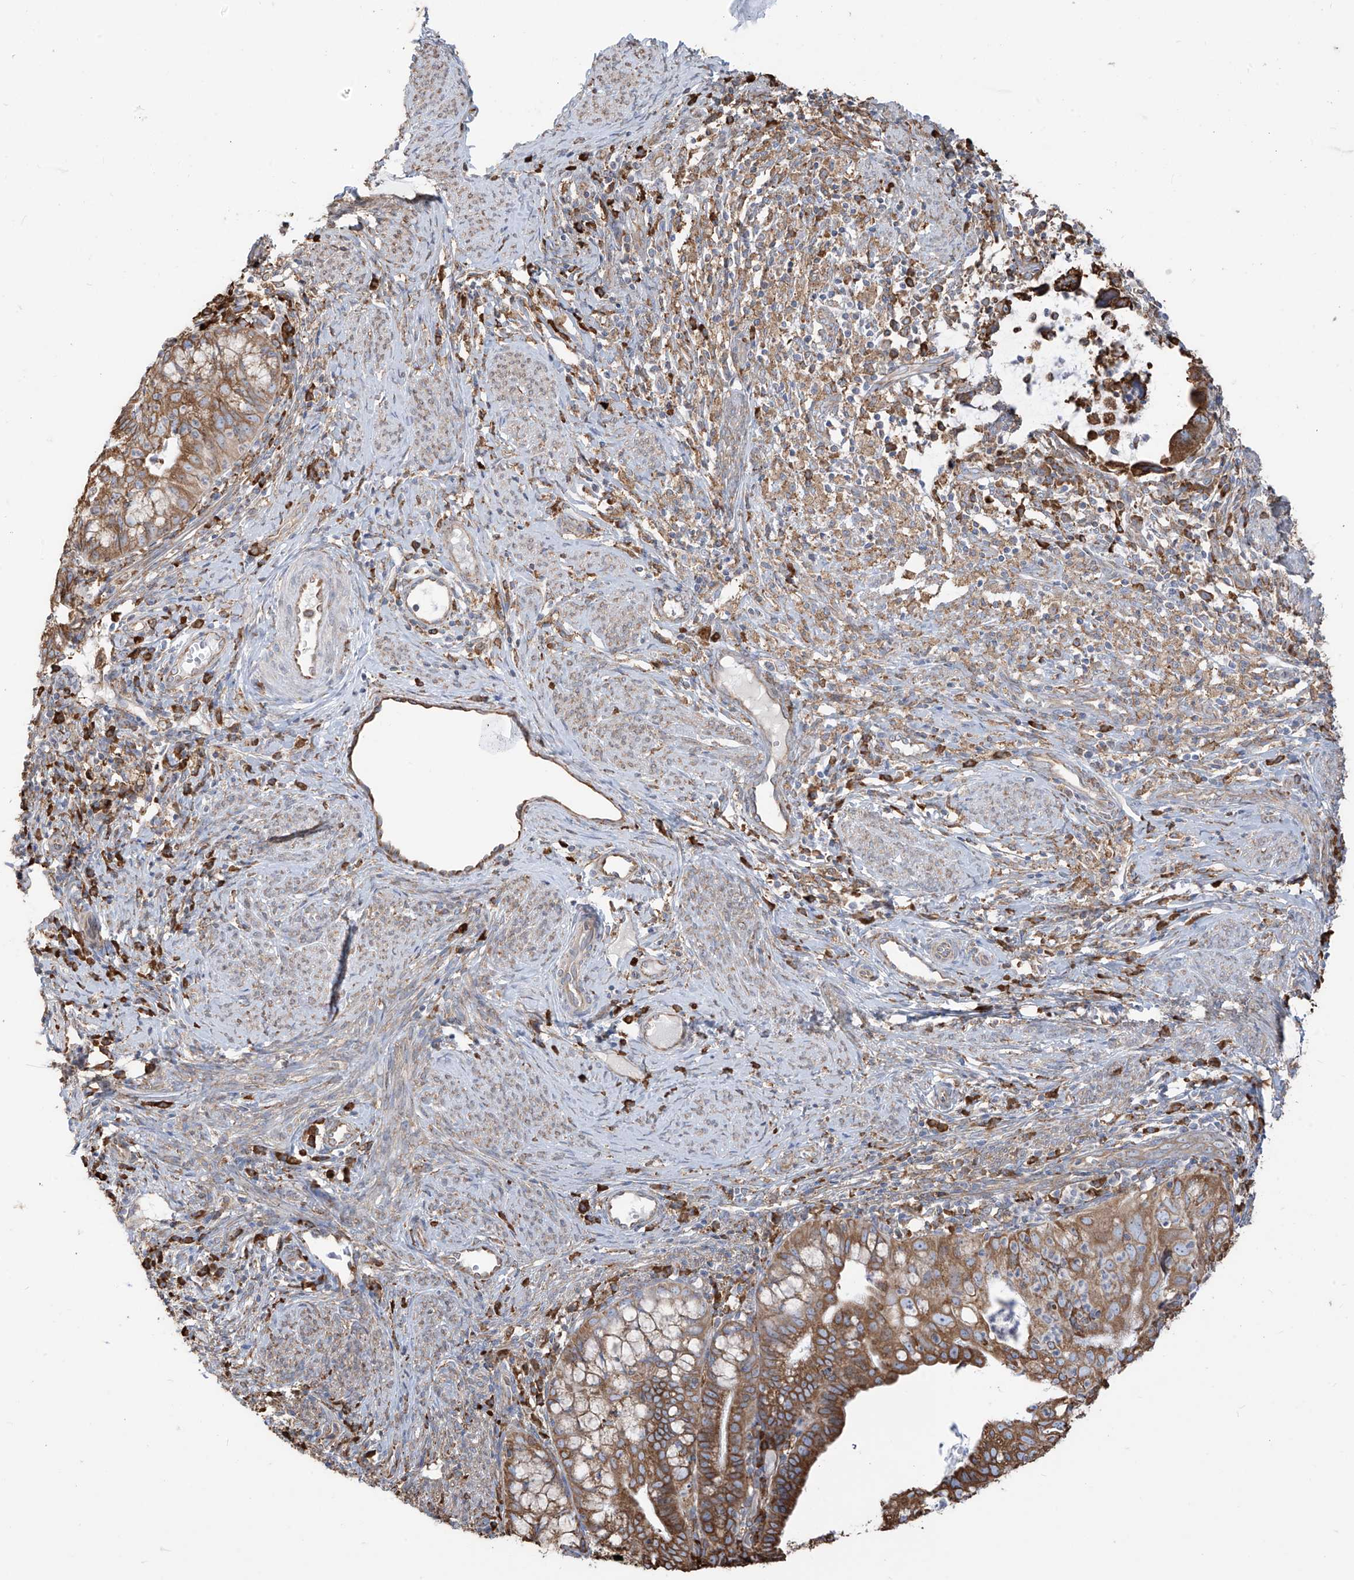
{"staining": {"intensity": "moderate", "quantity": ">75%", "location": "cytoplasmic/membranous"}, "tissue": "cervical cancer", "cell_type": "Tumor cells", "image_type": "cancer", "snomed": [{"axis": "morphology", "description": "Adenocarcinoma, NOS"}, {"axis": "topography", "description": "Cervix"}], "caption": "An immunohistochemistry (IHC) histopathology image of neoplastic tissue is shown. Protein staining in brown shows moderate cytoplasmic/membranous positivity in adenocarcinoma (cervical) within tumor cells. Nuclei are stained in blue.", "gene": "PDIA6", "patient": {"sex": "female", "age": 36}}